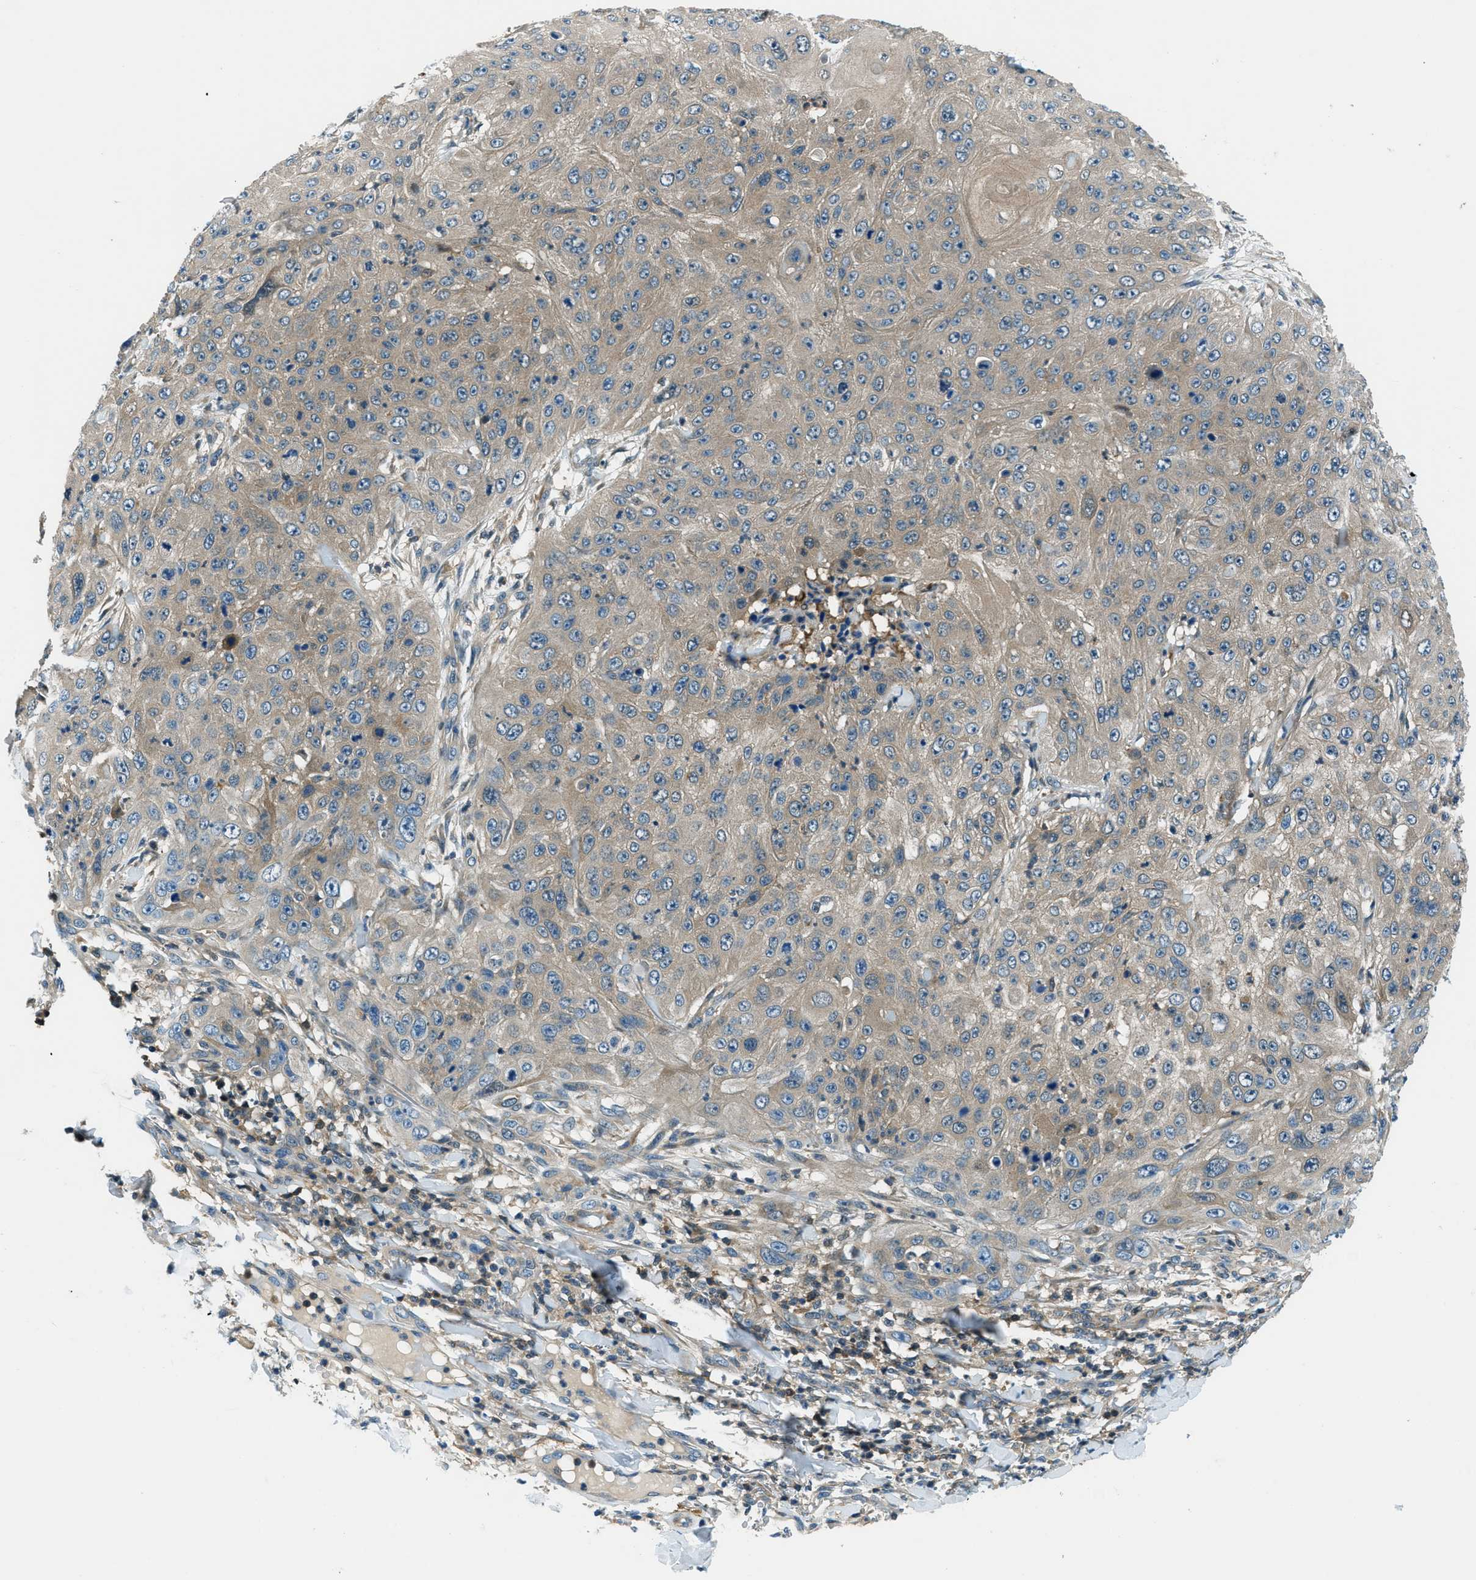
{"staining": {"intensity": "weak", "quantity": ">75%", "location": "cytoplasmic/membranous"}, "tissue": "skin cancer", "cell_type": "Tumor cells", "image_type": "cancer", "snomed": [{"axis": "morphology", "description": "Squamous cell carcinoma, NOS"}, {"axis": "topography", "description": "Skin"}], "caption": "About >75% of tumor cells in skin squamous cell carcinoma demonstrate weak cytoplasmic/membranous protein staining as visualized by brown immunohistochemical staining.", "gene": "HEBP2", "patient": {"sex": "female", "age": 80}}